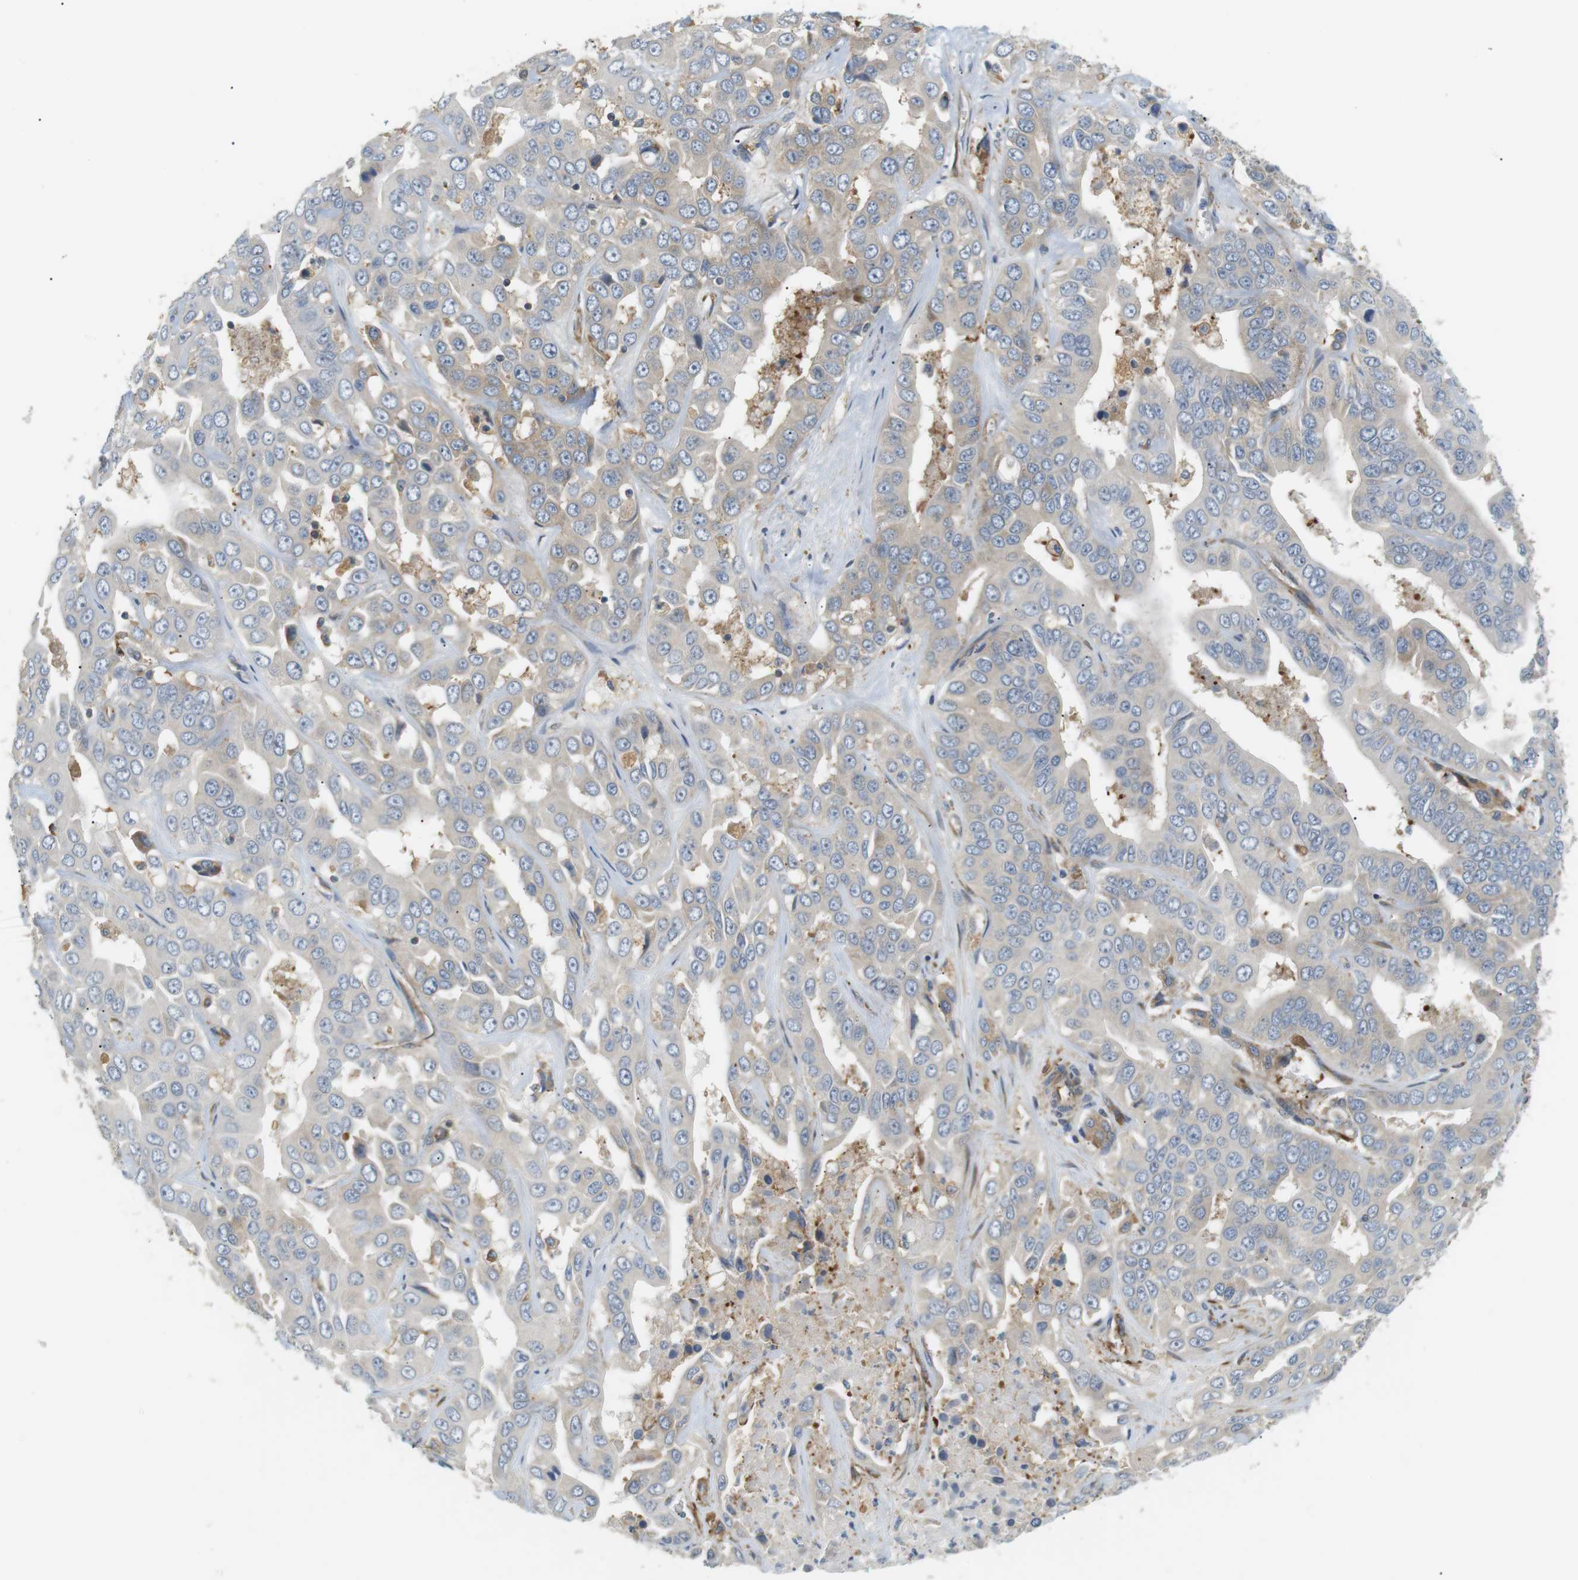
{"staining": {"intensity": "negative", "quantity": "none", "location": "none"}, "tissue": "liver cancer", "cell_type": "Tumor cells", "image_type": "cancer", "snomed": [{"axis": "morphology", "description": "Cholangiocarcinoma"}, {"axis": "topography", "description": "Liver"}], "caption": "DAB (3,3'-diaminobenzidine) immunohistochemical staining of cholangiocarcinoma (liver) displays no significant positivity in tumor cells. (DAB immunohistochemistry visualized using brightfield microscopy, high magnification).", "gene": "TMEM200A", "patient": {"sex": "female", "age": 52}}